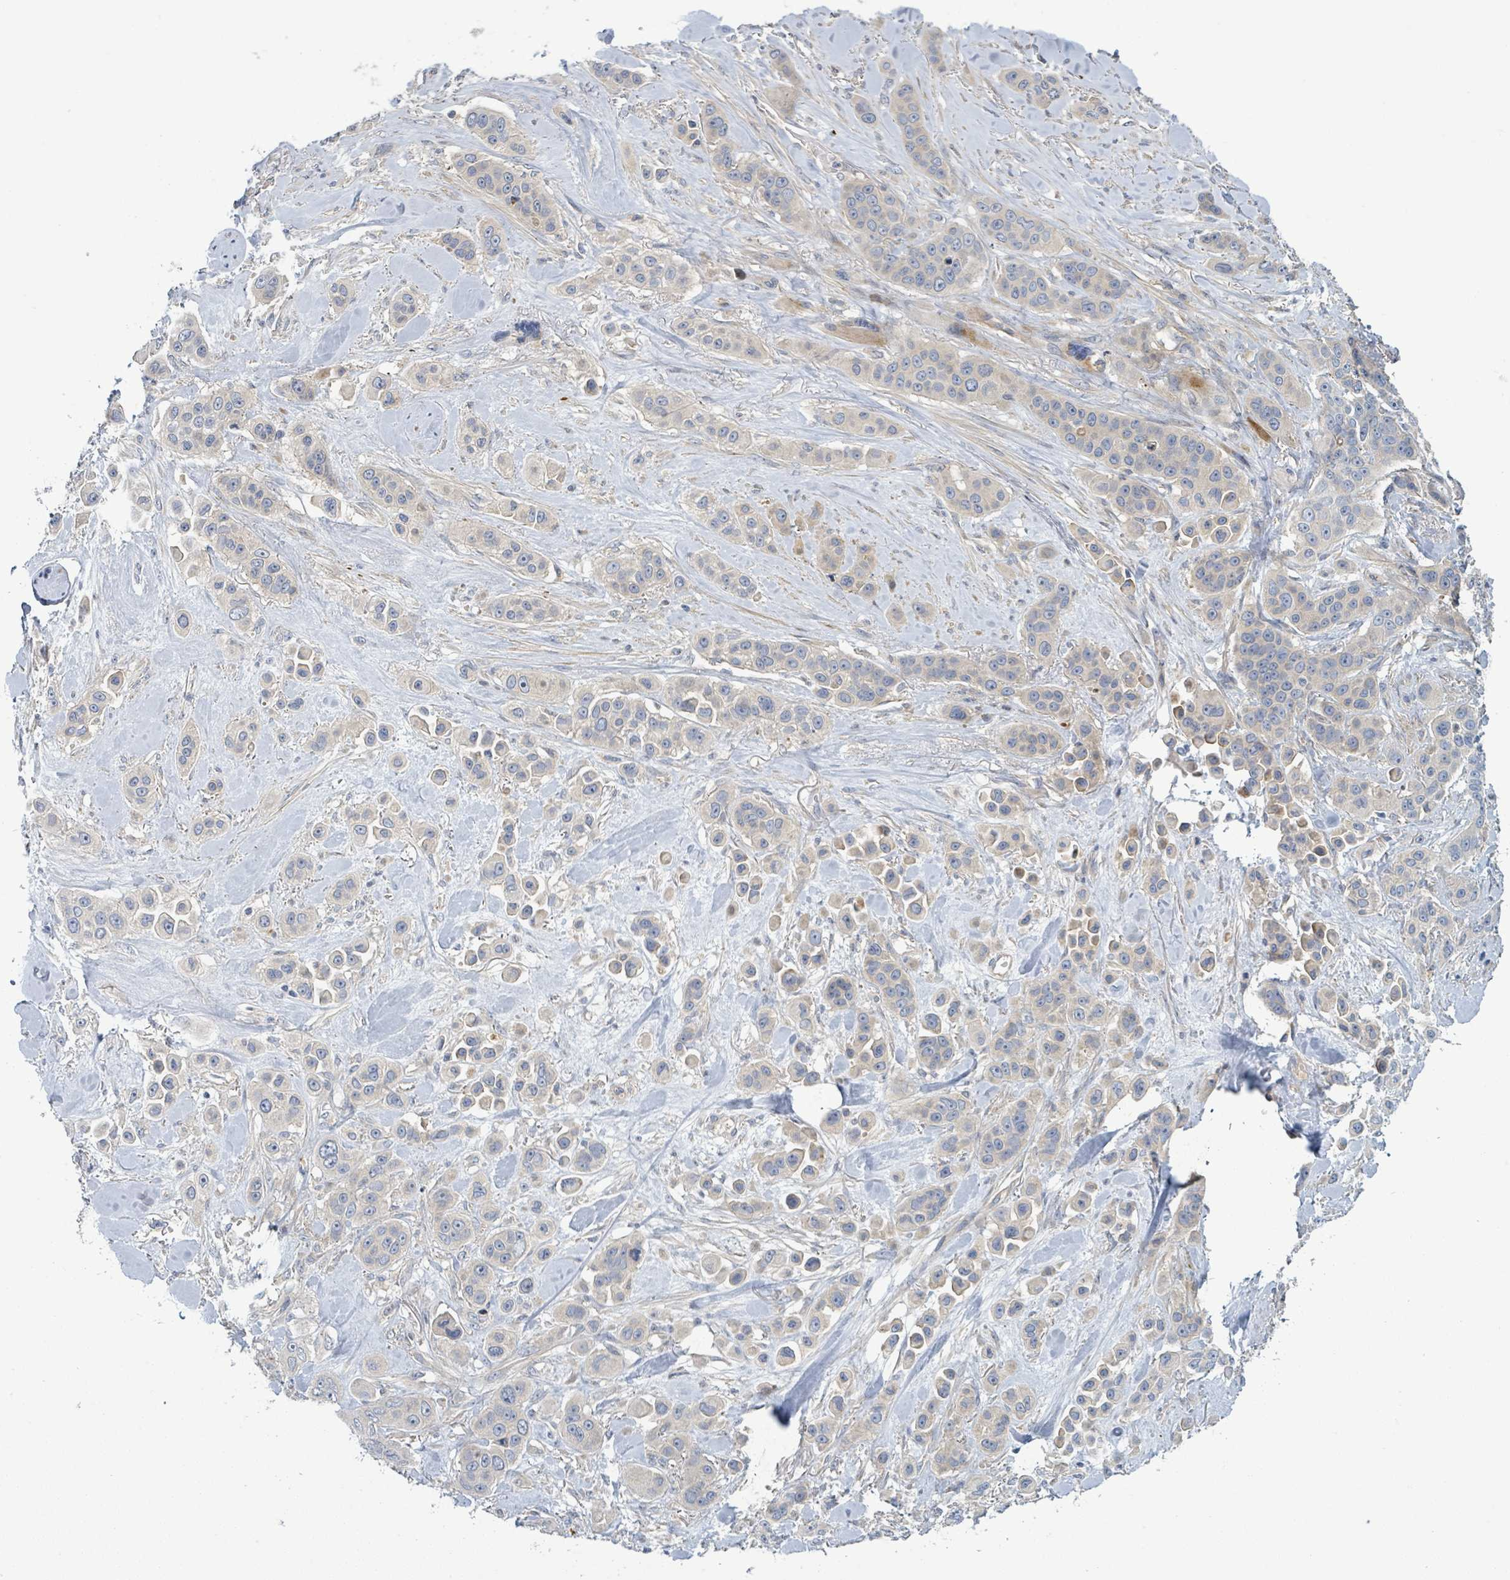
{"staining": {"intensity": "weak", "quantity": "<25%", "location": "cytoplasmic/membranous"}, "tissue": "skin cancer", "cell_type": "Tumor cells", "image_type": "cancer", "snomed": [{"axis": "morphology", "description": "Squamous cell carcinoma, NOS"}, {"axis": "topography", "description": "Skin"}], "caption": "Tumor cells are negative for protein expression in human skin cancer.", "gene": "CFAP210", "patient": {"sex": "male", "age": 67}}